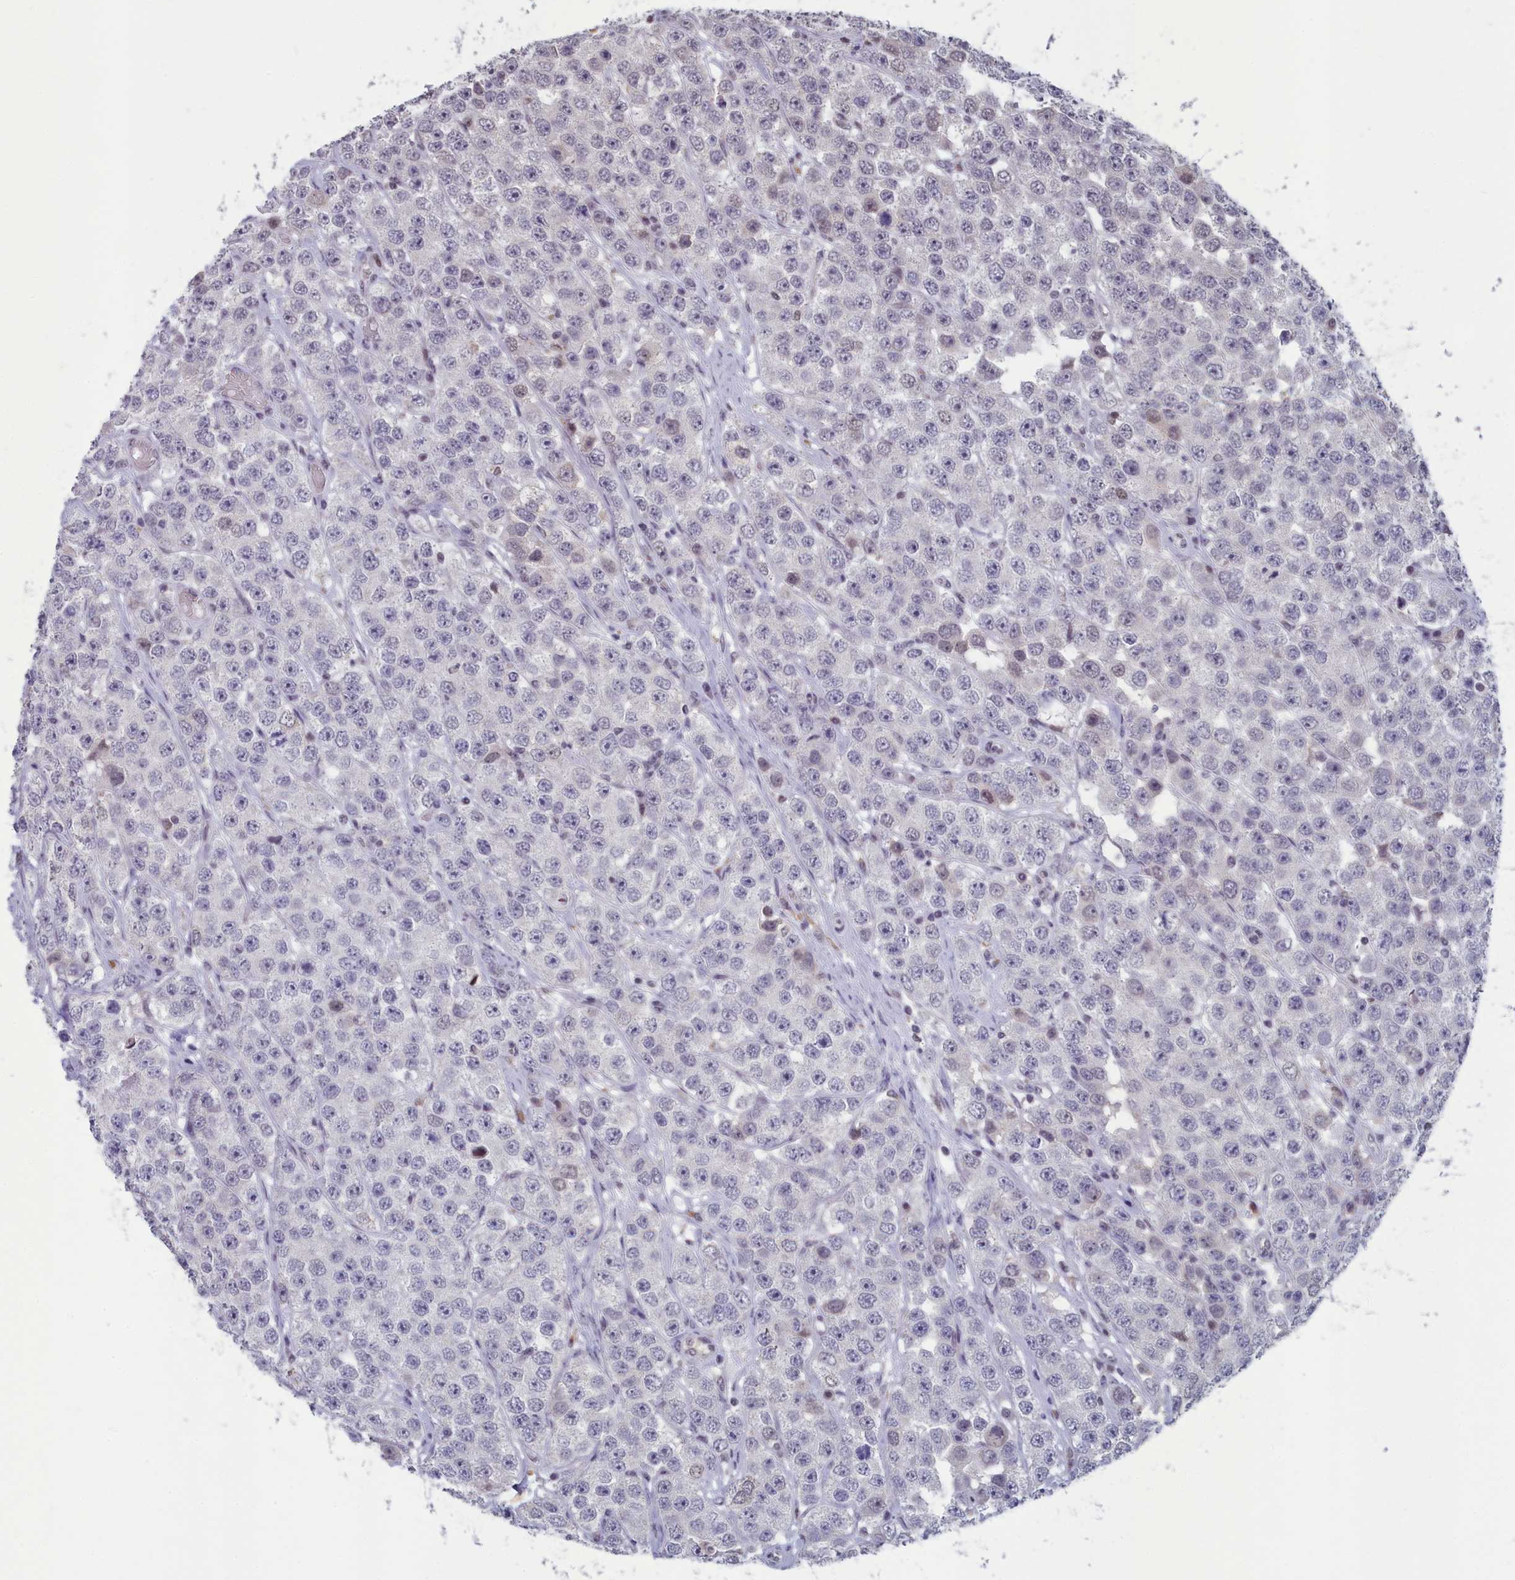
{"staining": {"intensity": "negative", "quantity": "none", "location": "none"}, "tissue": "testis cancer", "cell_type": "Tumor cells", "image_type": "cancer", "snomed": [{"axis": "morphology", "description": "Seminoma, NOS"}, {"axis": "topography", "description": "Testis"}], "caption": "Human seminoma (testis) stained for a protein using immunohistochemistry demonstrates no positivity in tumor cells.", "gene": "MT-CO3", "patient": {"sex": "male", "age": 28}}